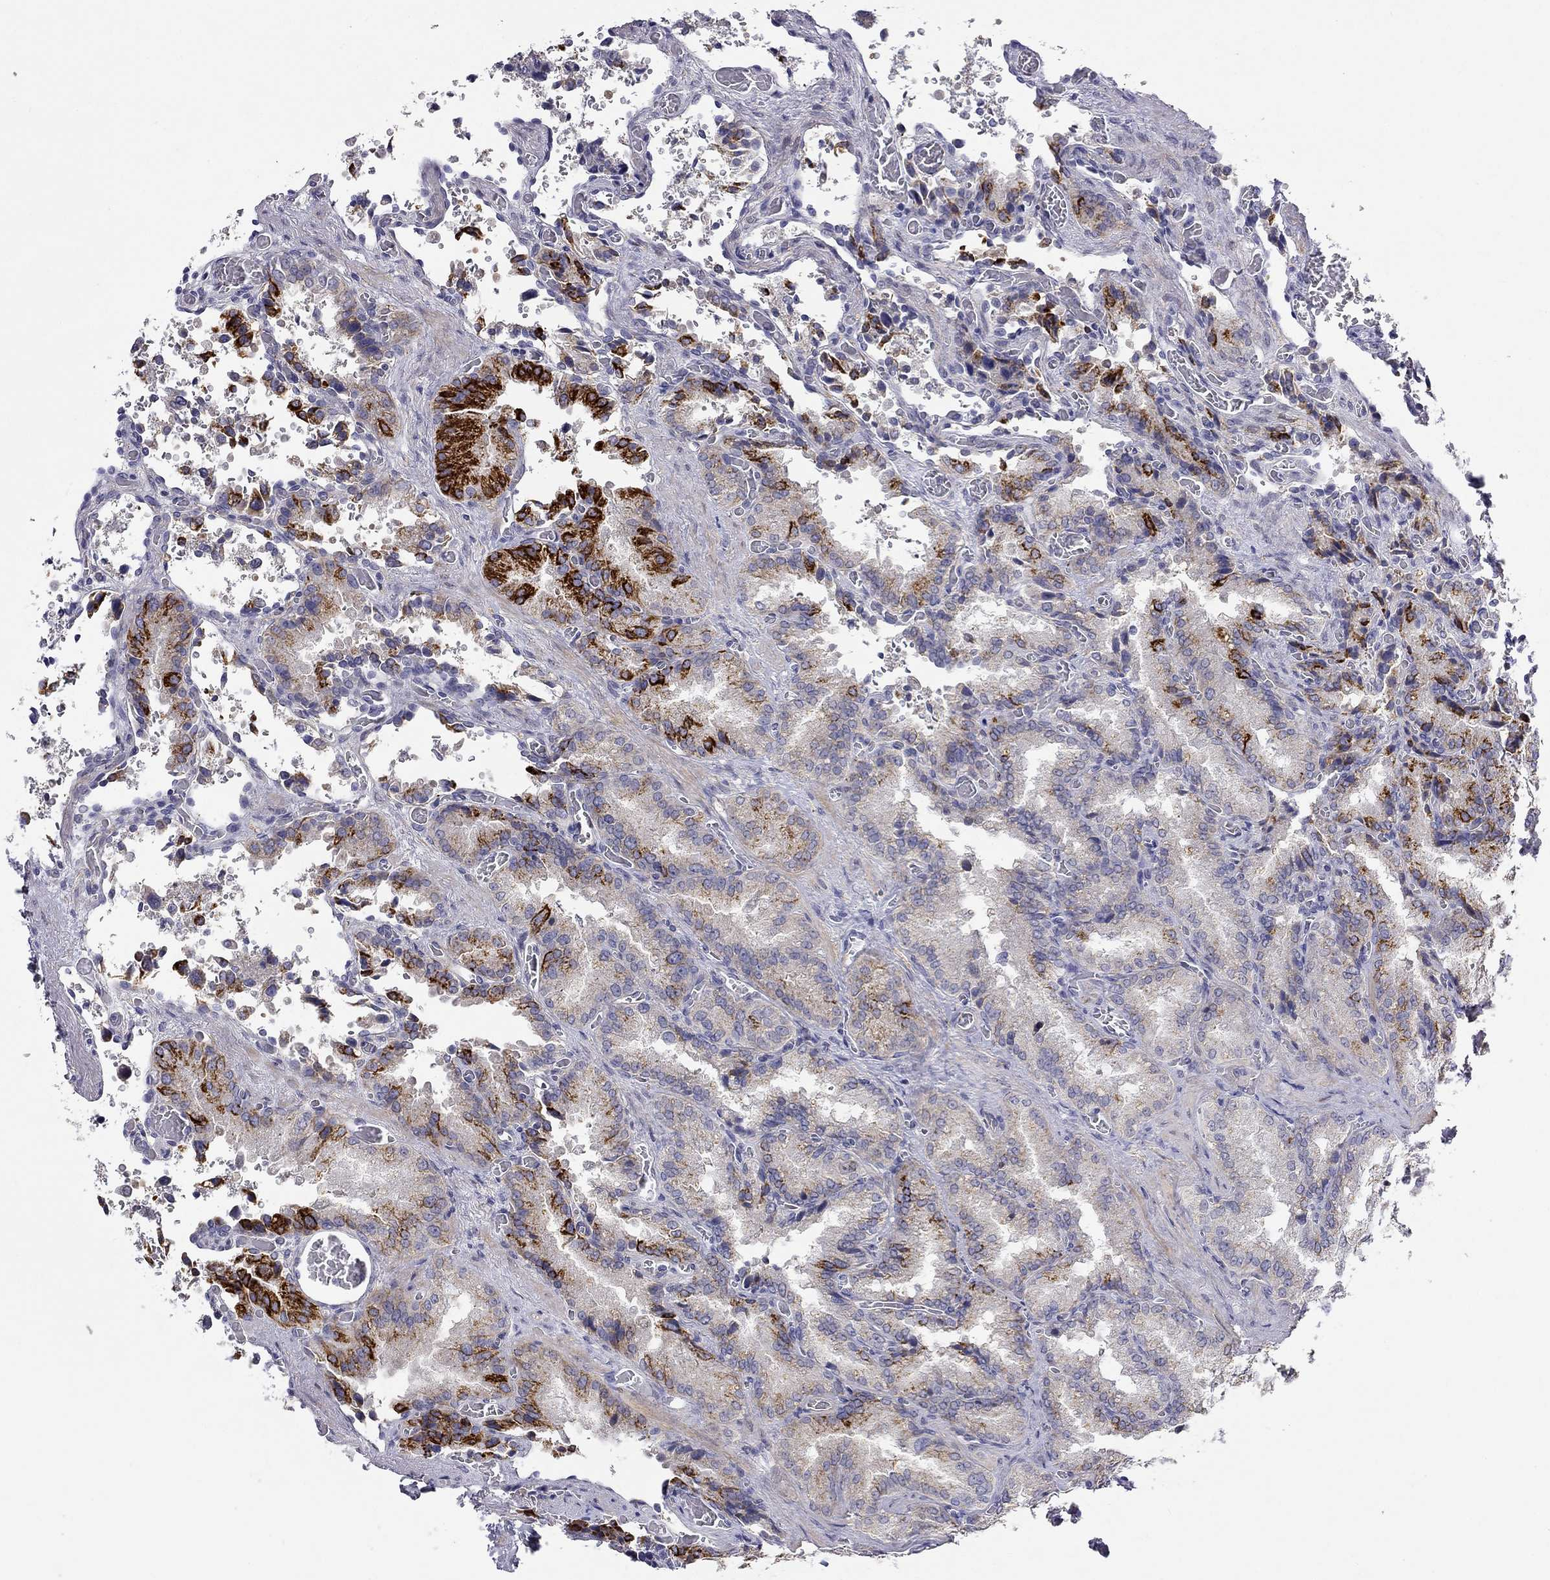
{"staining": {"intensity": "strong", "quantity": "<25%", "location": "cytoplasmic/membranous"}, "tissue": "seminal vesicle", "cell_type": "Glandular cells", "image_type": "normal", "snomed": [{"axis": "morphology", "description": "Normal tissue, NOS"}, {"axis": "topography", "description": "Seminal veicle"}], "caption": "A medium amount of strong cytoplasmic/membranous positivity is identified in about <25% of glandular cells in normal seminal vesicle.", "gene": "RTL1", "patient": {"sex": "male", "age": 37}}